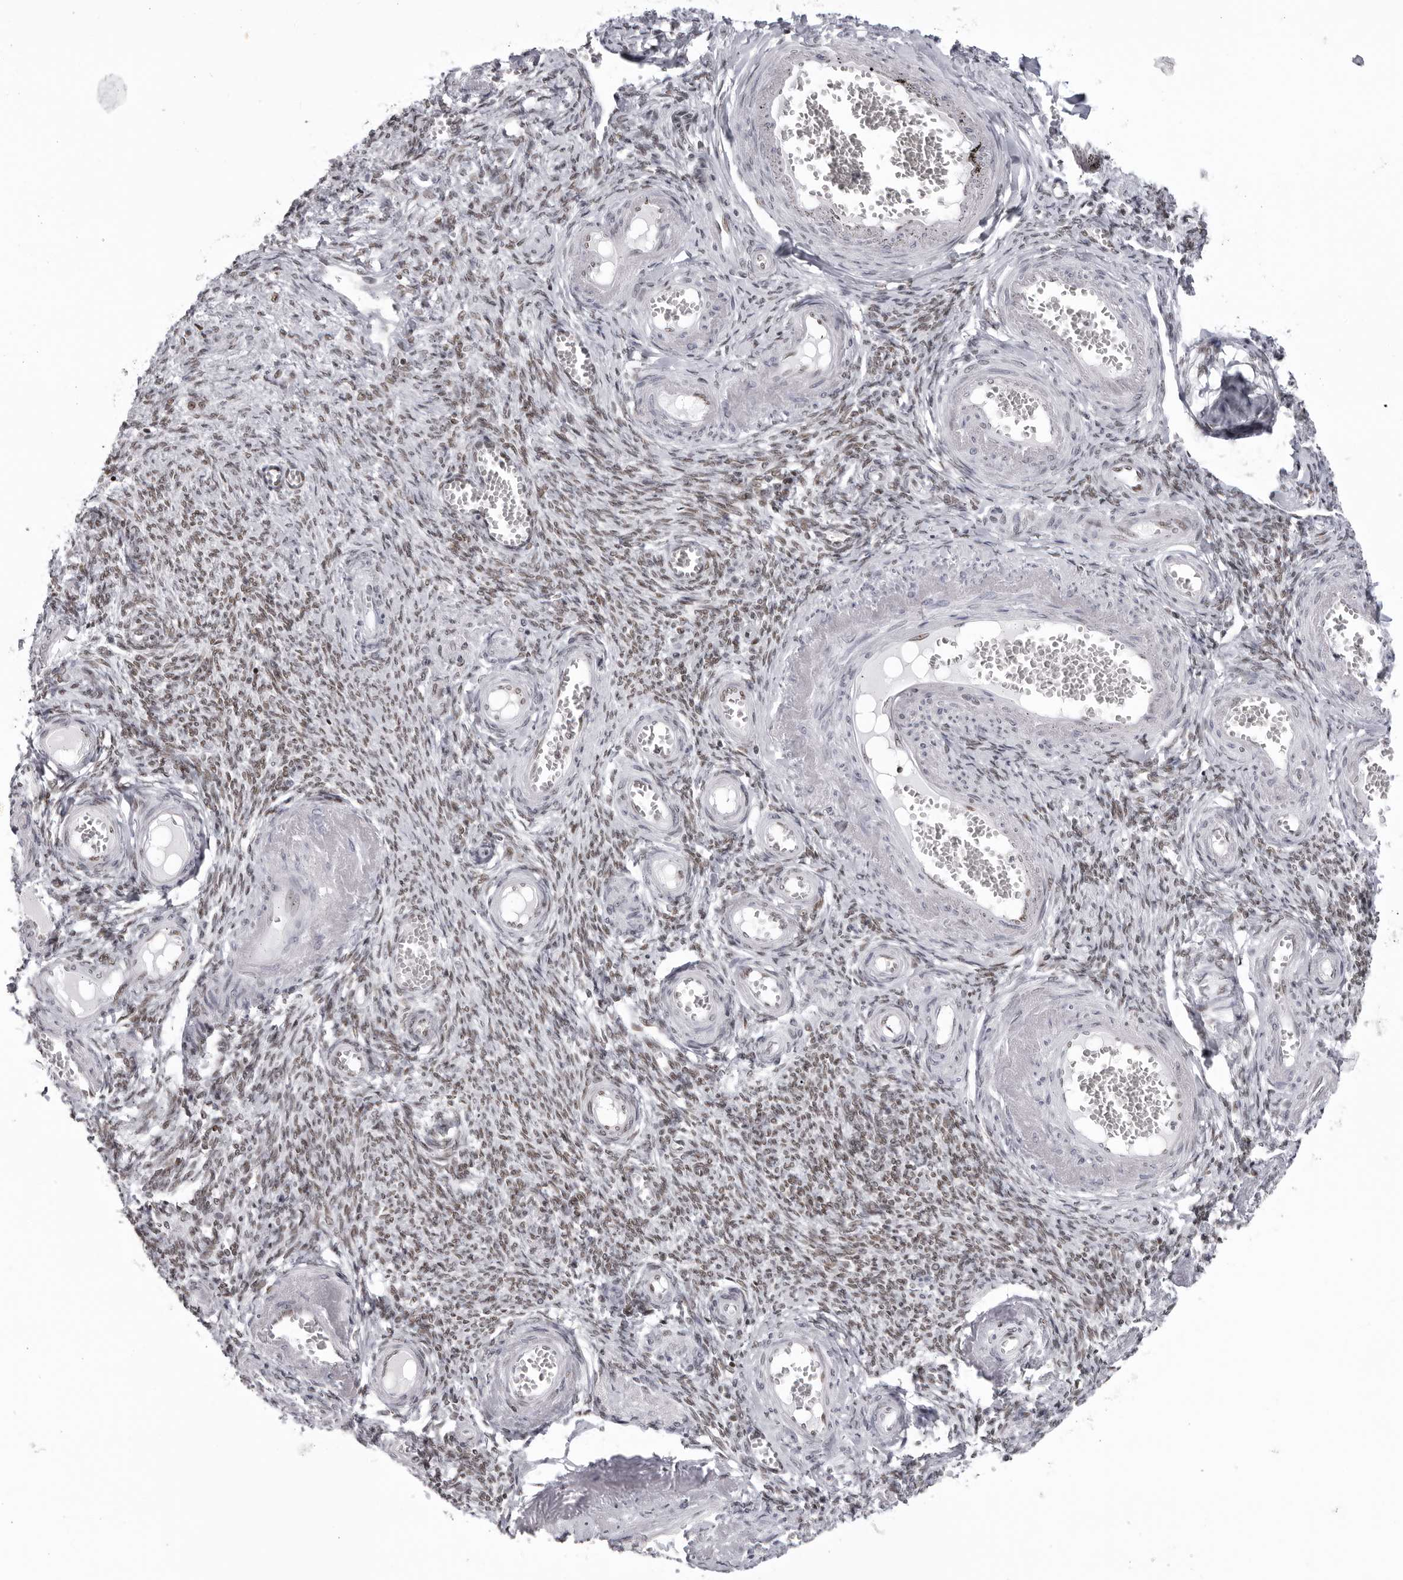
{"staining": {"intensity": "moderate", "quantity": ">75%", "location": "nuclear"}, "tissue": "adipose tissue", "cell_type": "Adipocytes", "image_type": "normal", "snomed": [{"axis": "morphology", "description": "Normal tissue, NOS"}, {"axis": "topography", "description": "Vascular tissue"}, {"axis": "topography", "description": "Fallopian tube"}, {"axis": "topography", "description": "Ovary"}], "caption": "Immunohistochemistry micrograph of benign adipose tissue stained for a protein (brown), which displays medium levels of moderate nuclear expression in approximately >75% of adipocytes.", "gene": "DHX9", "patient": {"sex": "female", "age": 67}}